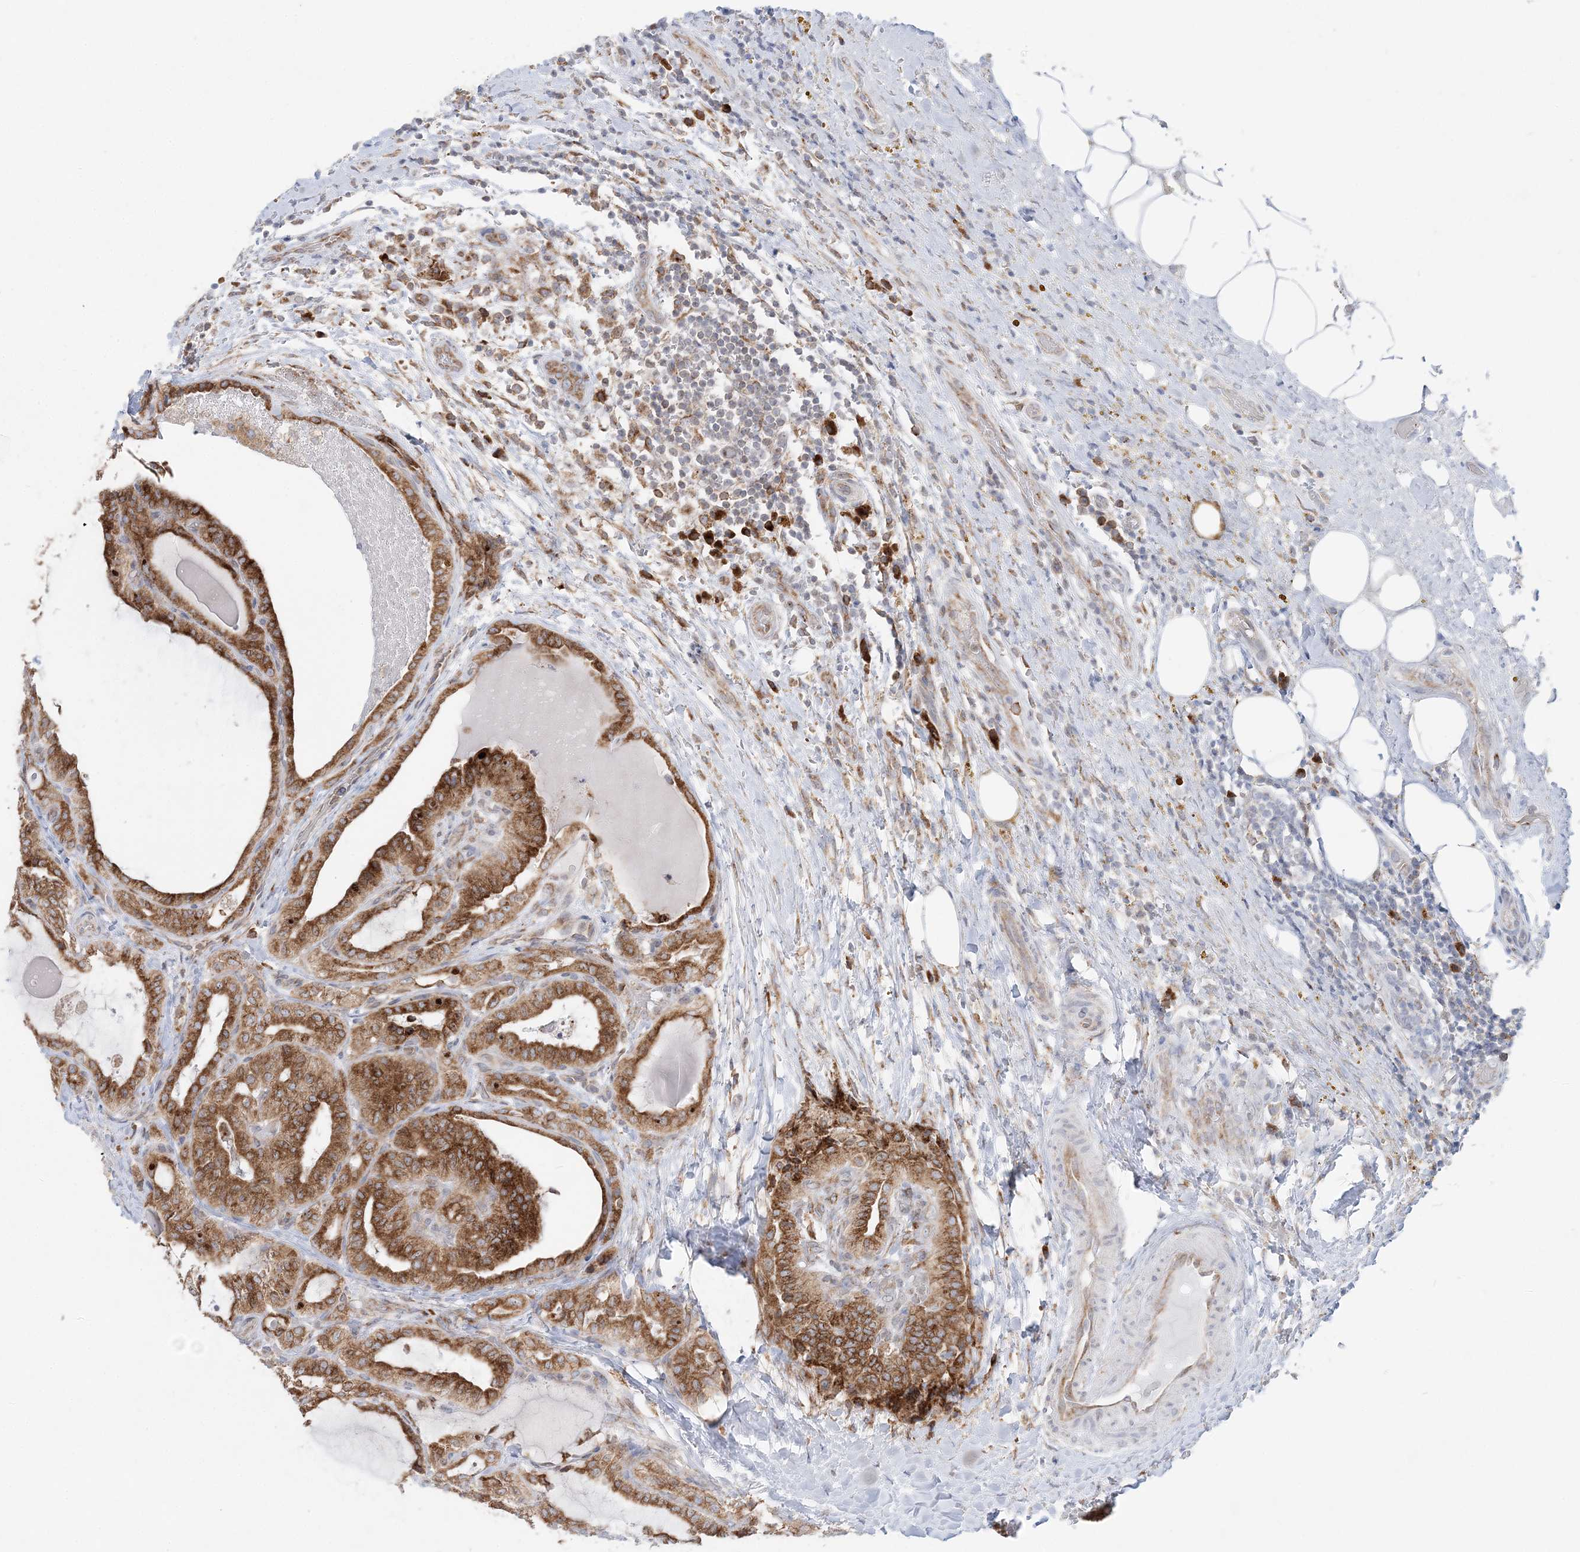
{"staining": {"intensity": "strong", "quantity": ">75%", "location": "cytoplasmic/membranous"}, "tissue": "thyroid cancer", "cell_type": "Tumor cells", "image_type": "cancer", "snomed": [{"axis": "morphology", "description": "Papillary adenocarcinoma, NOS"}, {"axis": "topography", "description": "Thyroid gland"}], "caption": "IHC of human thyroid cancer demonstrates high levels of strong cytoplasmic/membranous positivity in about >75% of tumor cells. (DAB IHC, brown staining for protein, blue staining for nuclei).", "gene": "TMED10", "patient": {"sex": "male", "age": 77}}